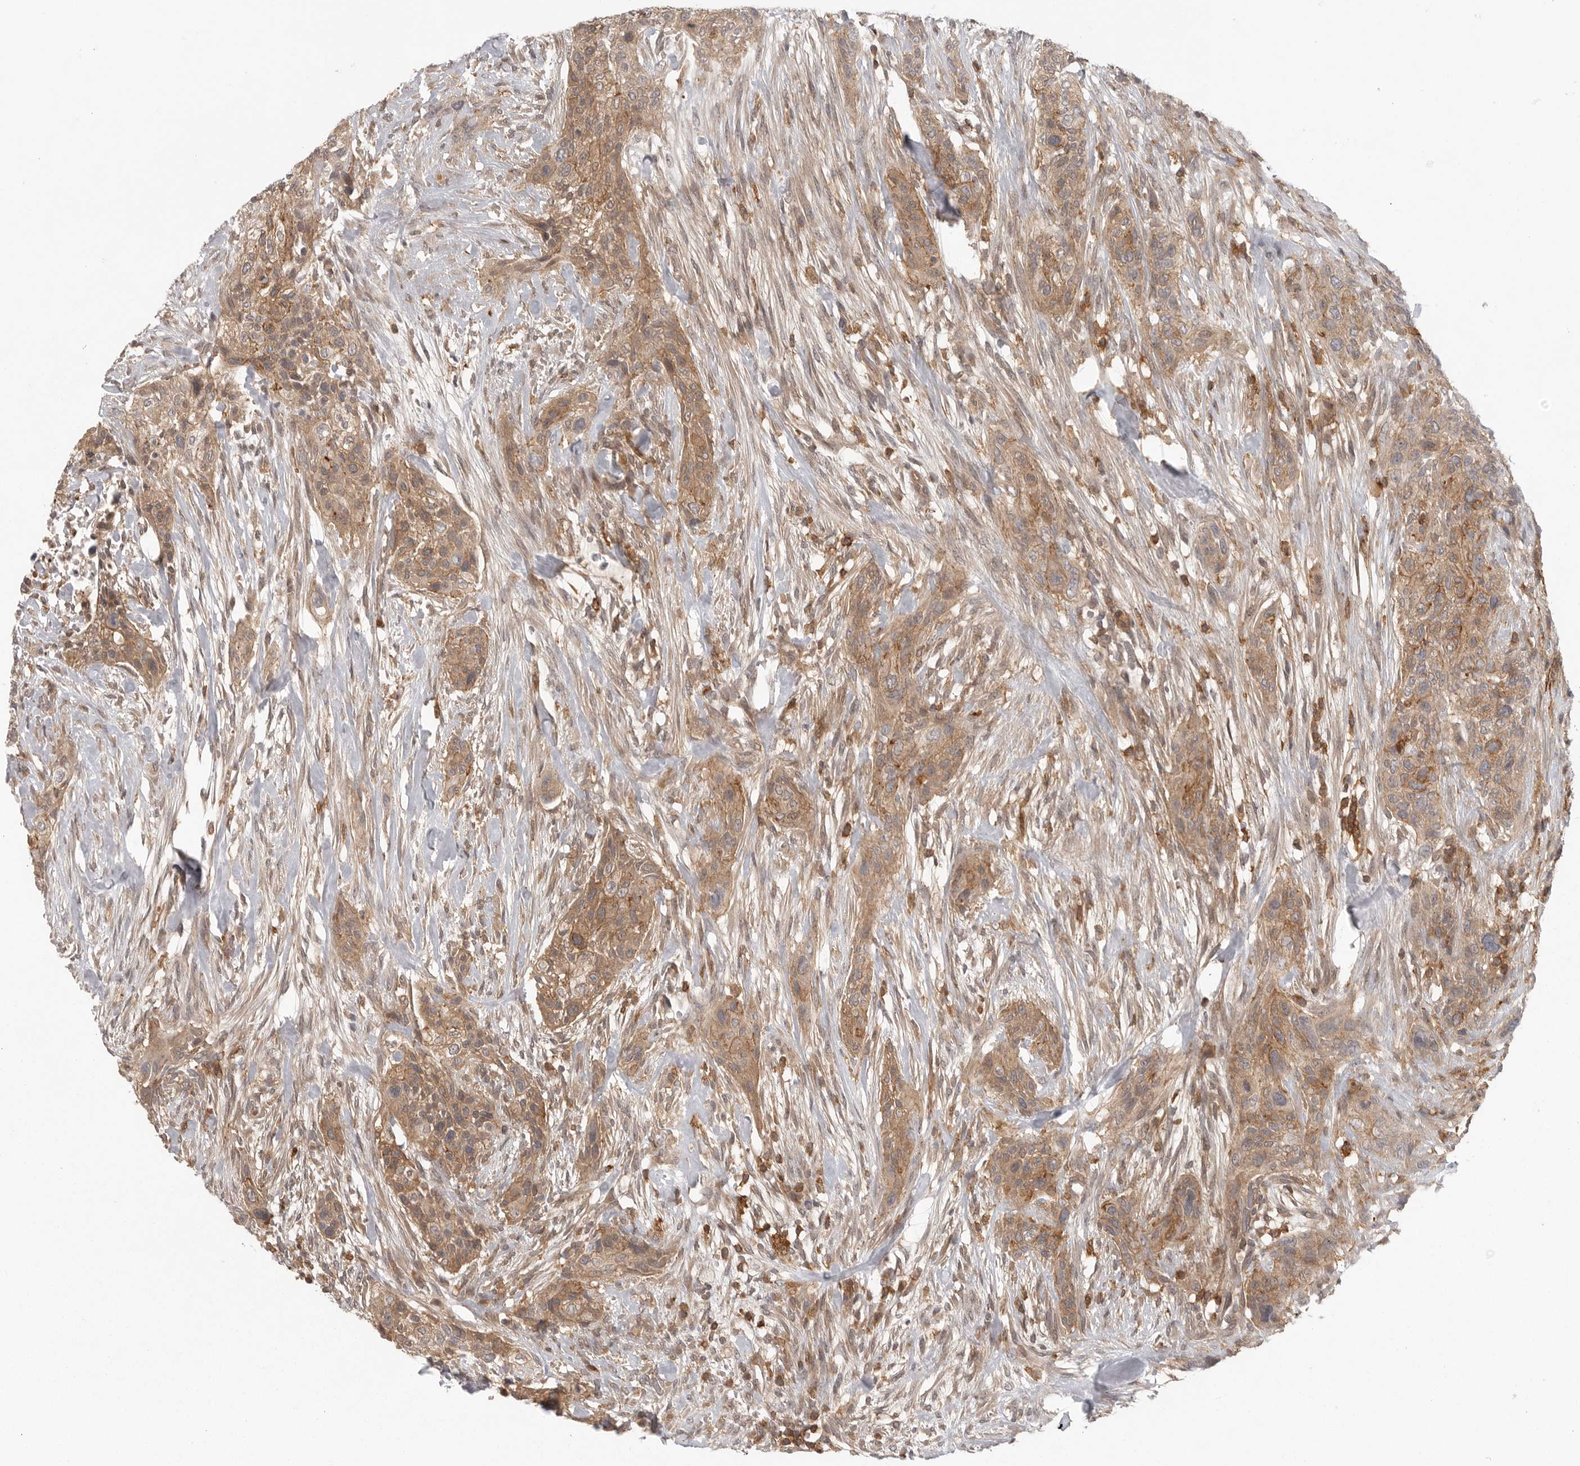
{"staining": {"intensity": "moderate", "quantity": ">75%", "location": "cytoplasmic/membranous"}, "tissue": "urothelial cancer", "cell_type": "Tumor cells", "image_type": "cancer", "snomed": [{"axis": "morphology", "description": "Urothelial carcinoma, High grade"}, {"axis": "topography", "description": "Urinary bladder"}], "caption": "Protein staining demonstrates moderate cytoplasmic/membranous staining in approximately >75% of tumor cells in urothelial cancer. The staining is performed using DAB (3,3'-diaminobenzidine) brown chromogen to label protein expression. The nuclei are counter-stained blue using hematoxylin.", "gene": "DBNL", "patient": {"sex": "male", "age": 35}}